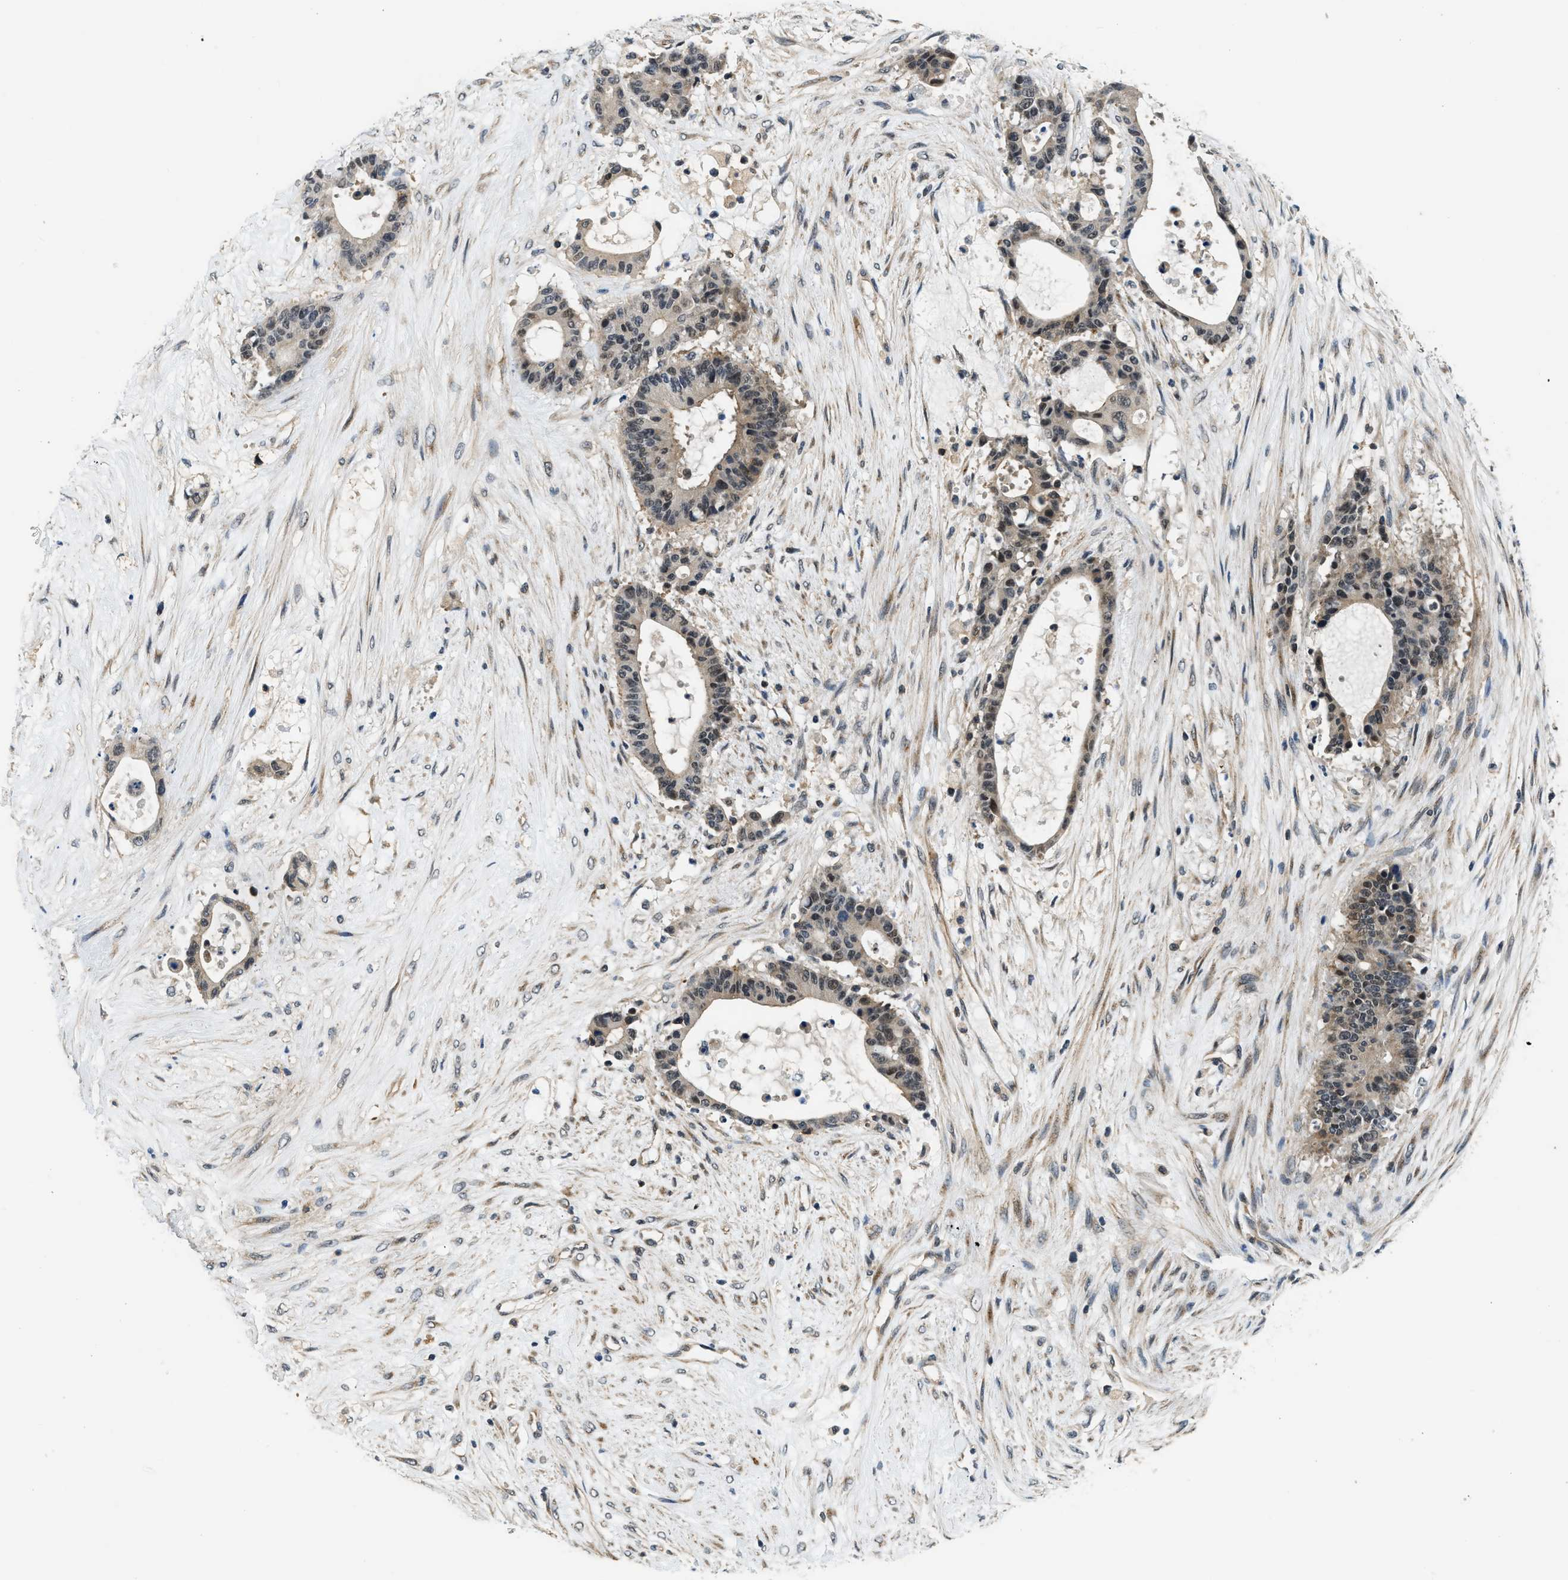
{"staining": {"intensity": "moderate", "quantity": "25%-75%", "location": "cytoplasmic/membranous,nuclear"}, "tissue": "liver cancer", "cell_type": "Tumor cells", "image_type": "cancer", "snomed": [{"axis": "morphology", "description": "Cholangiocarcinoma"}, {"axis": "topography", "description": "Liver"}], "caption": "Tumor cells exhibit medium levels of moderate cytoplasmic/membranous and nuclear staining in approximately 25%-75% of cells in cholangiocarcinoma (liver). The staining was performed using DAB (3,3'-diaminobenzidine), with brown indicating positive protein expression. Nuclei are stained blue with hematoxylin.", "gene": "MTMR1", "patient": {"sex": "female", "age": 73}}